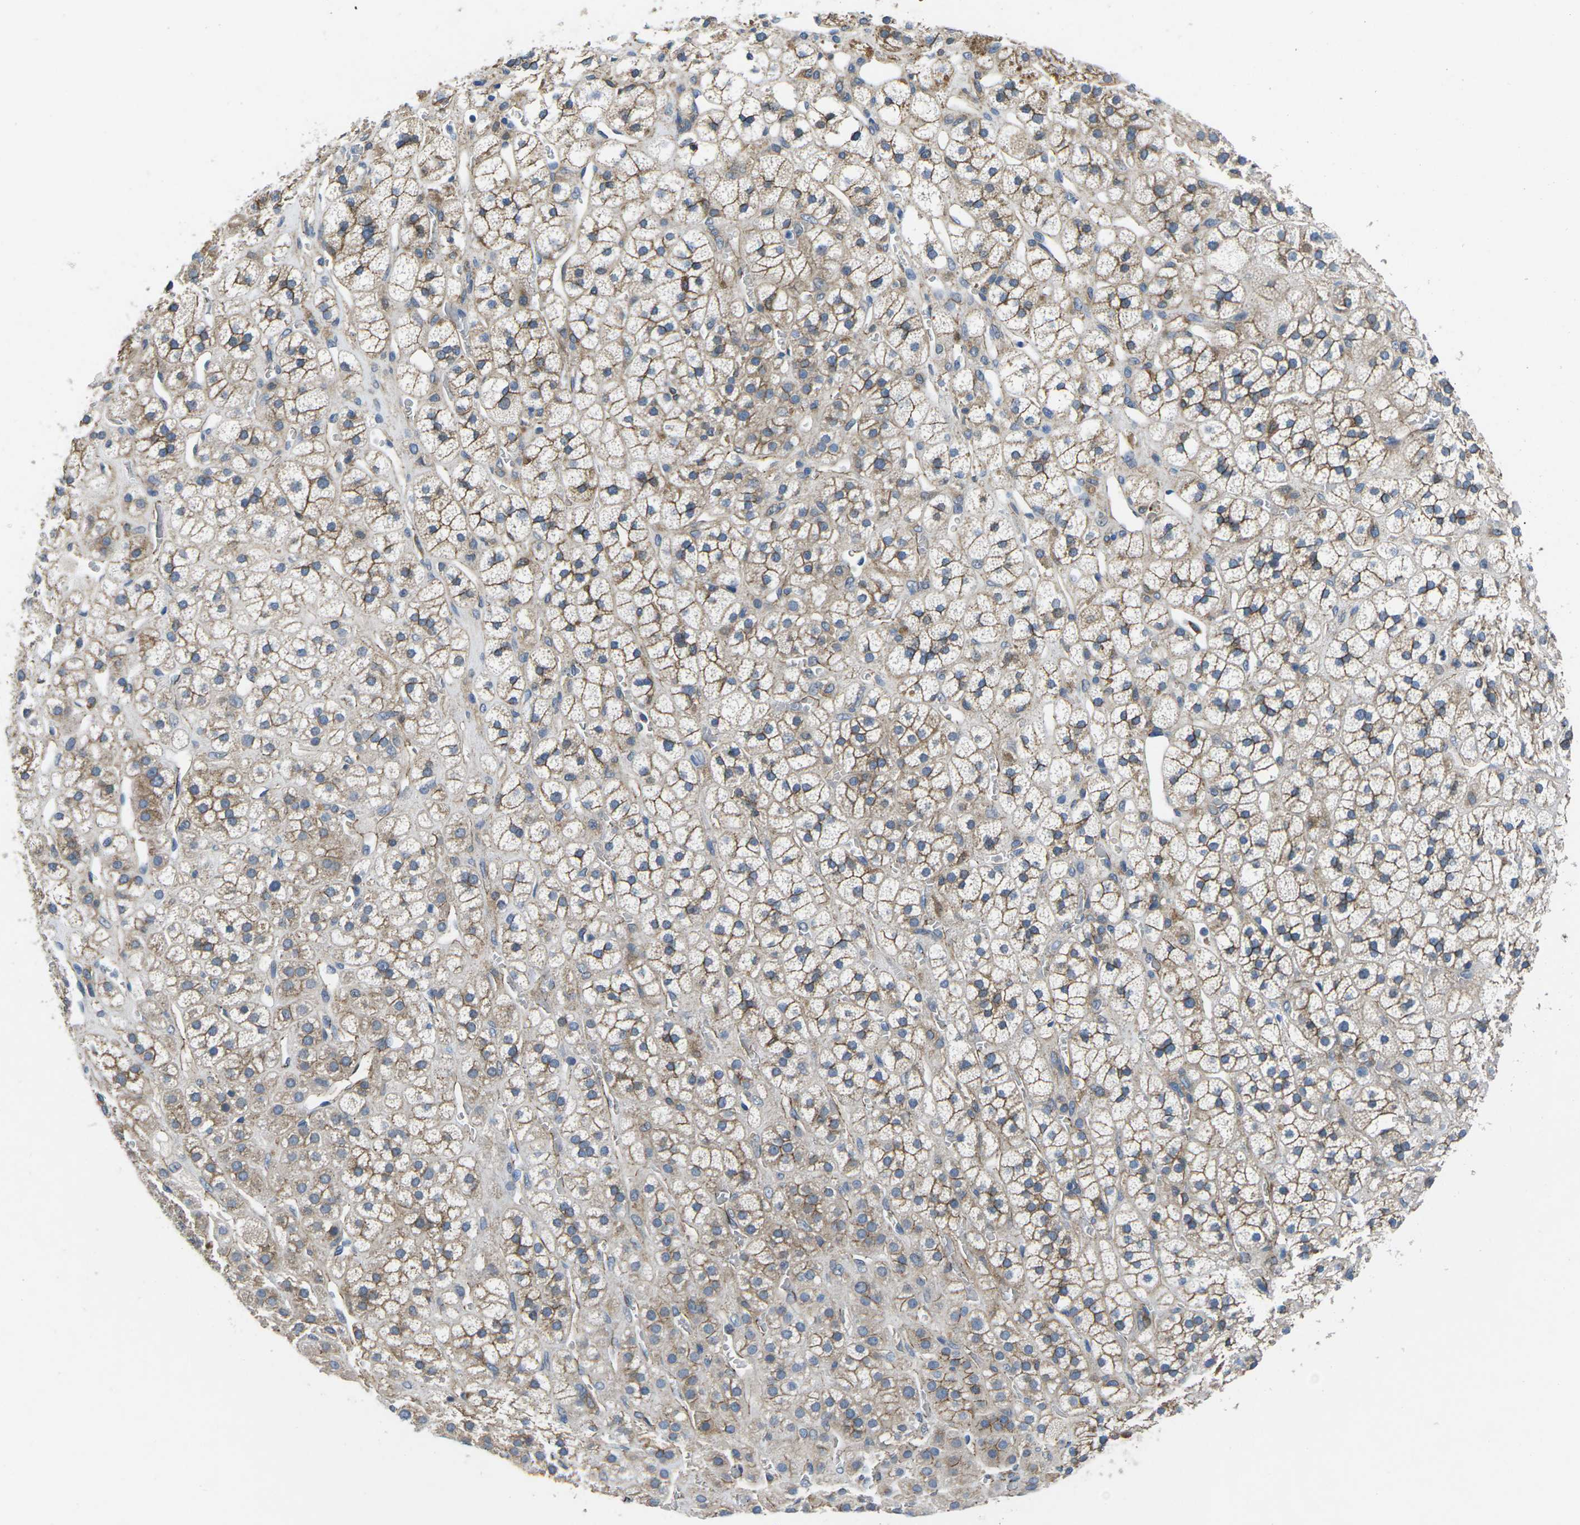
{"staining": {"intensity": "moderate", "quantity": ">75%", "location": "cytoplasmic/membranous"}, "tissue": "adrenal gland", "cell_type": "Glandular cells", "image_type": "normal", "snomed": [{"axis": "morphology", "description": "Normal tissue, NOS"}, {"axis": "topography", "description": "Adrenal gland"}], "caption": "The photomicrograph demonstrates staining of benign adrenal gland, revealing moderate cytoplasmic/membranous protein staining (brown color) within glandular cells.", "gene": "CTNND1", "patient": {"sex": "male", "age": 56}}